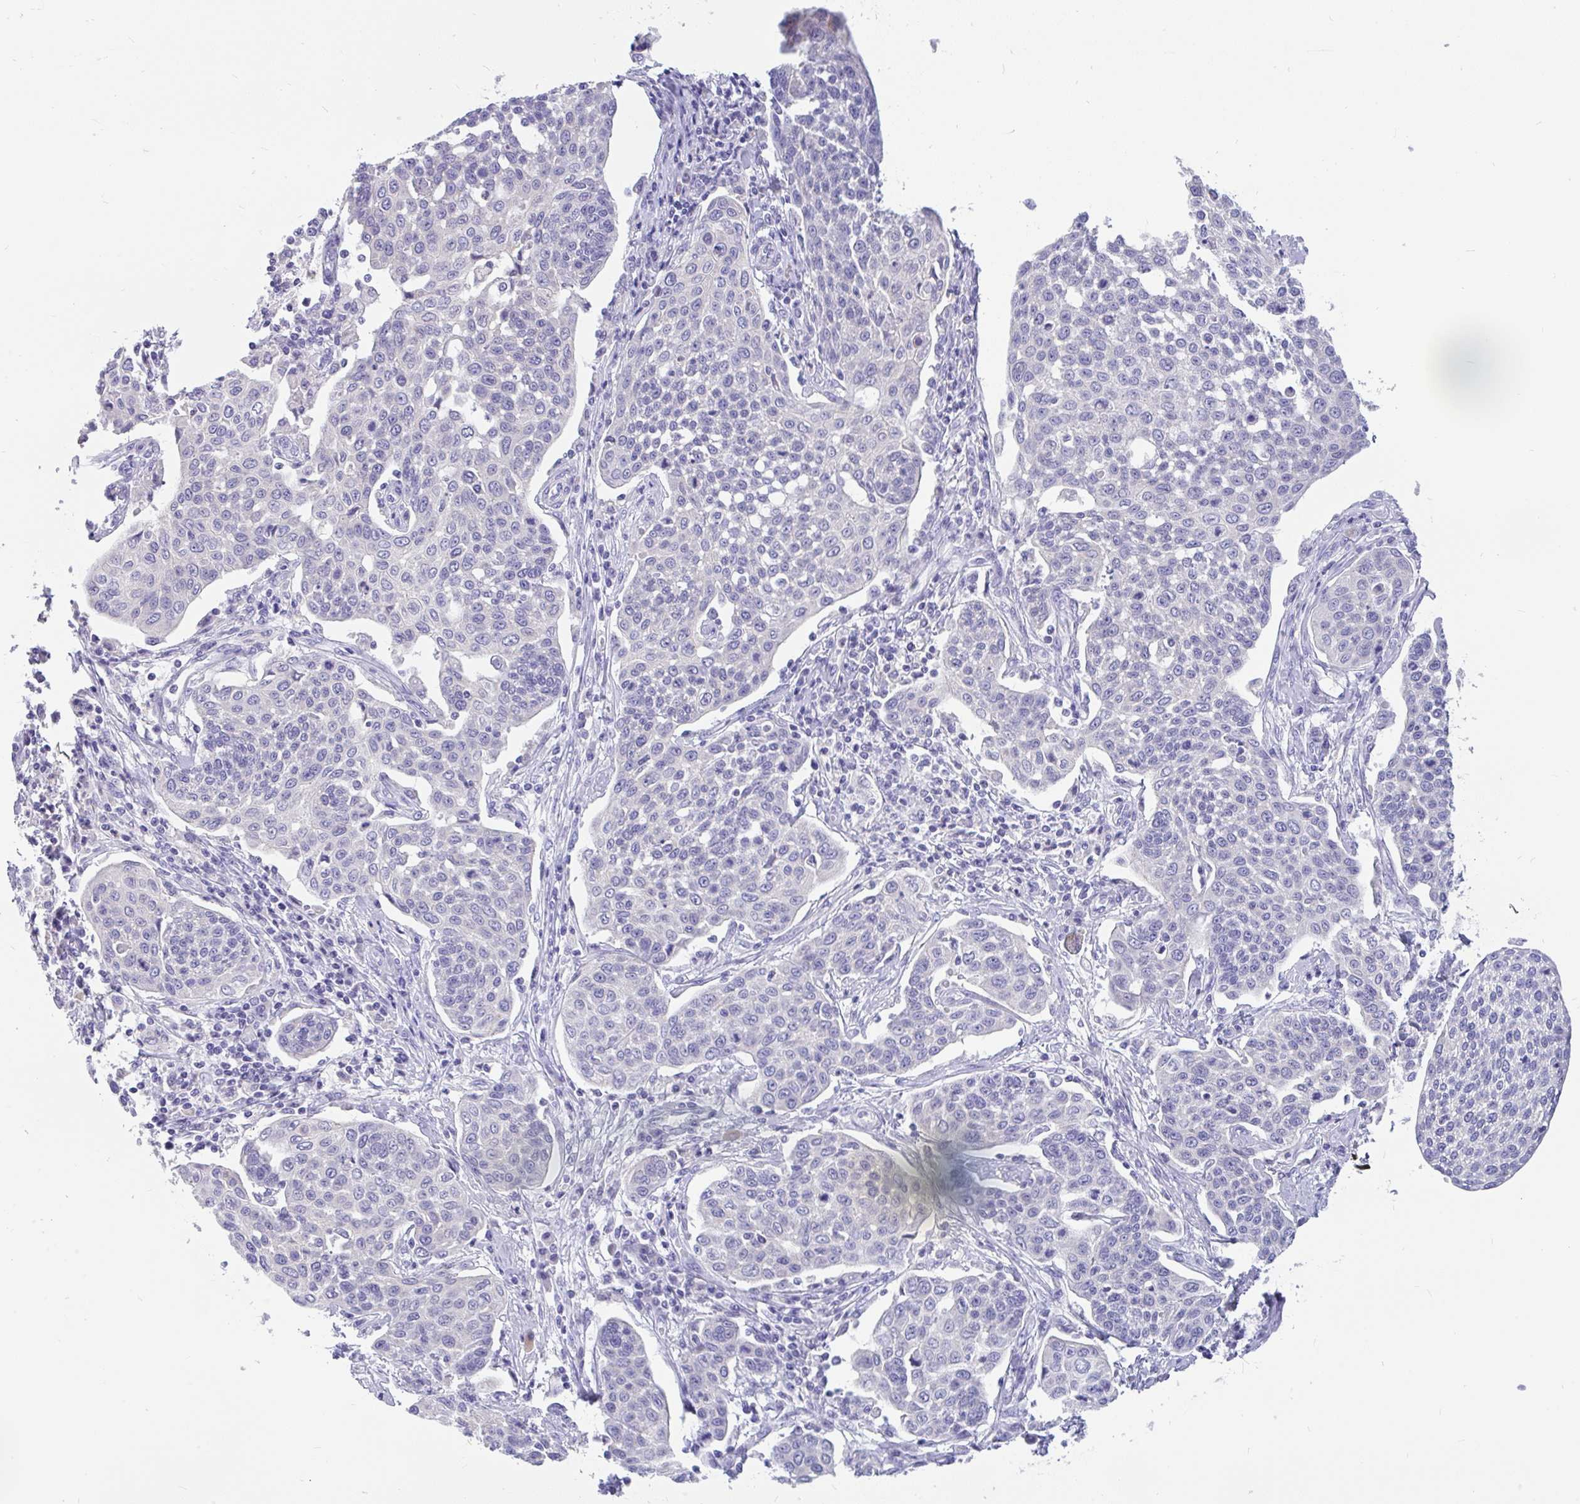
{"staining": {"intensity": "negative", "quantity": "none", "location": "none"}, "tissue": "cervical cancer", "cell_type": "Tumor cells", "image_type": "cancer", "snomed": [{"axis": "morphology", "description": "Squamous cell carcinoma, NOS"}, {"axis": "topography", "description": "Cervix"}], "caption": "A histopathology image of cervical cancer (squamous cell carcinoma) stained for a protein displays no brown staining in tumor cells.", "gene": "INTS5", "patient": {"sex": "female", "age": 34}}